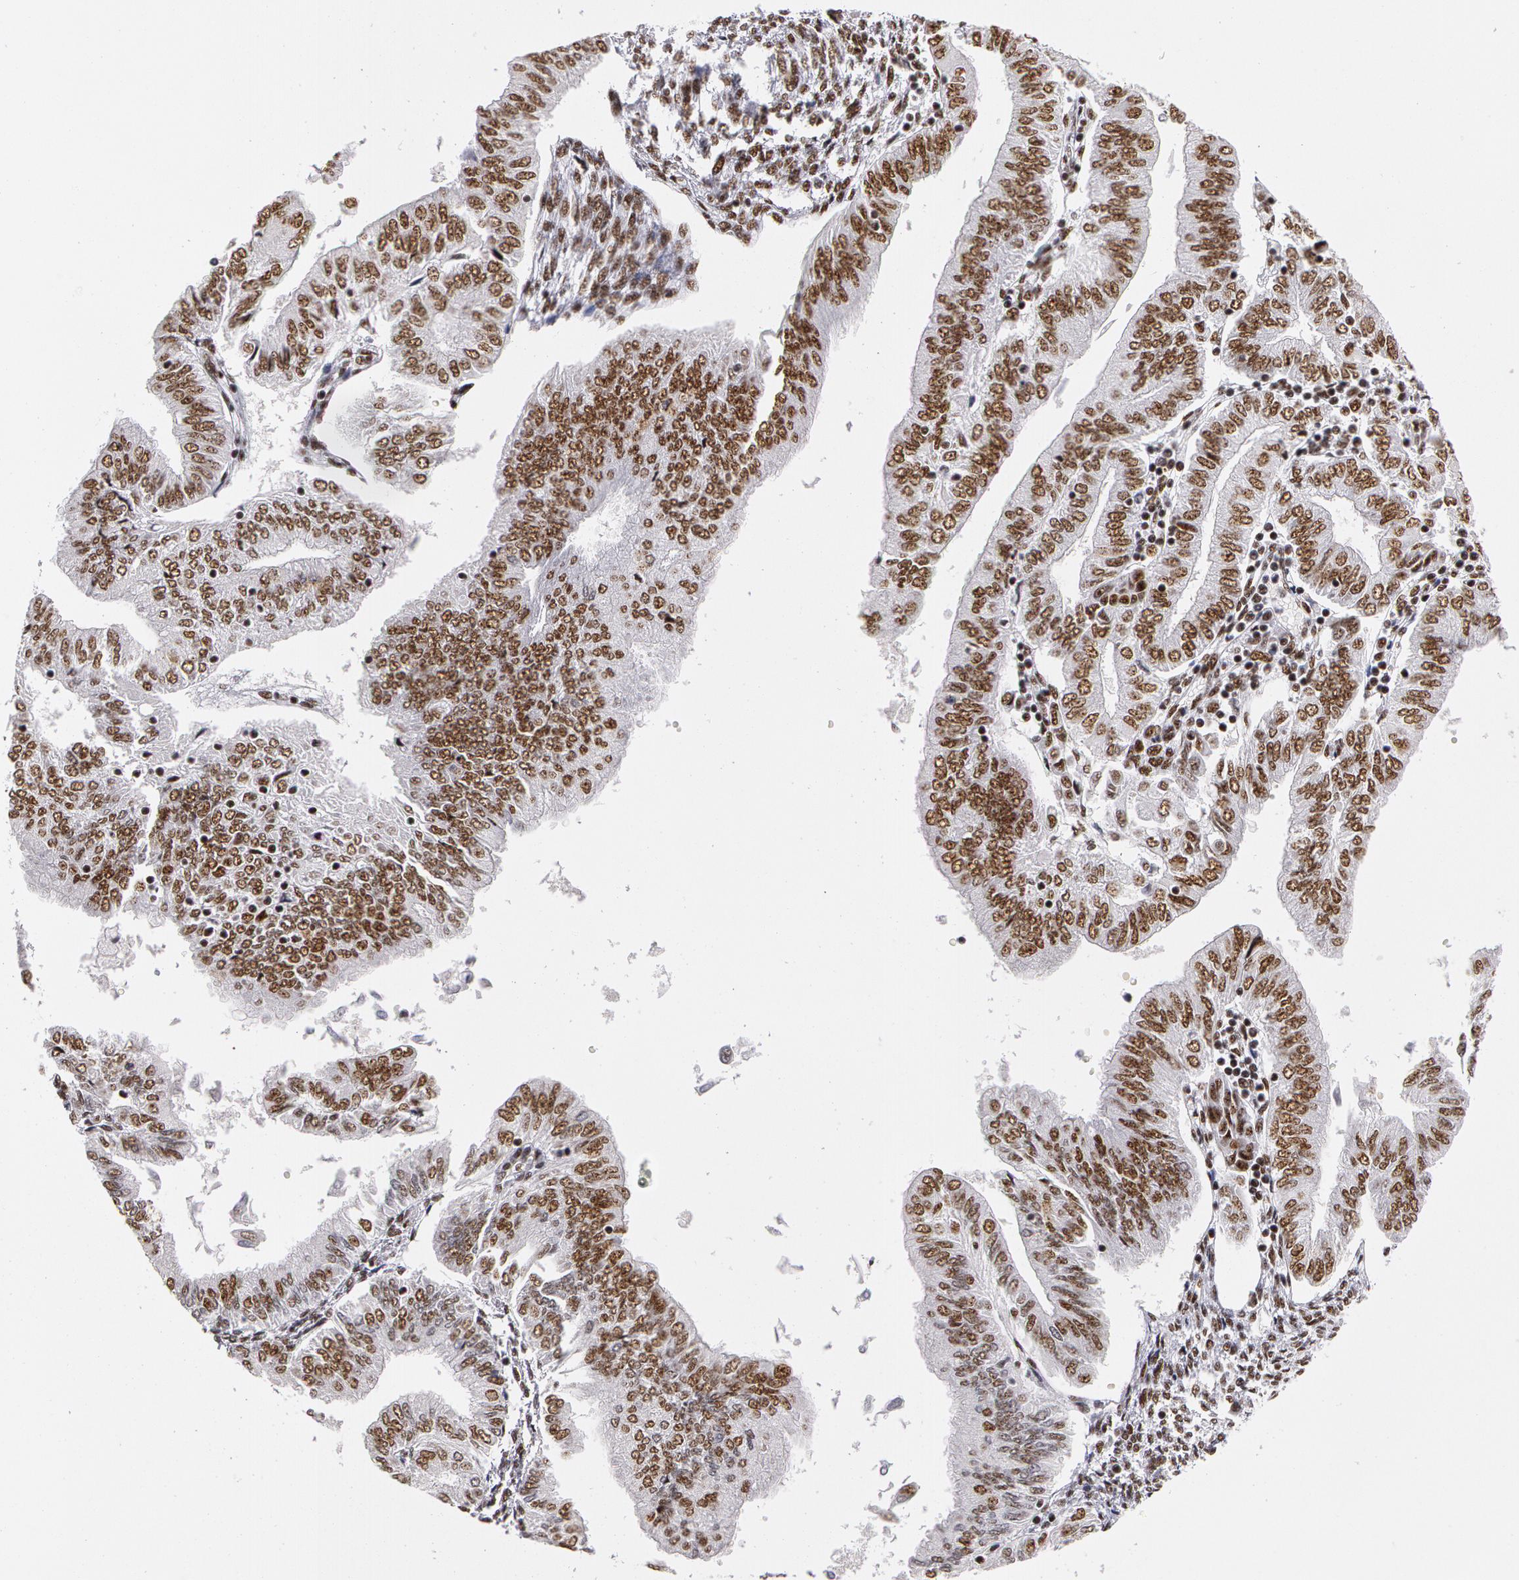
{"staining": {"intensity": "moderate", "quantity": ">75%", "location": "nuclear"}, "tissue": "endometrial cancer", "cell_type": "Tumor cells", "image_type": "cancer", "snomed": [{"axis": "morphology", "description": "Adenocarcinoma, NOS"}, {"axis": "topography", "description": "Endometrium"}], "caption": "Moderate nuclear protein positivity is identified in about >75% of tumor cells in endometrial cancer (adenocarcinoma).", "gene": "PNN", "patient": {"sex": "female", "age": 51}}